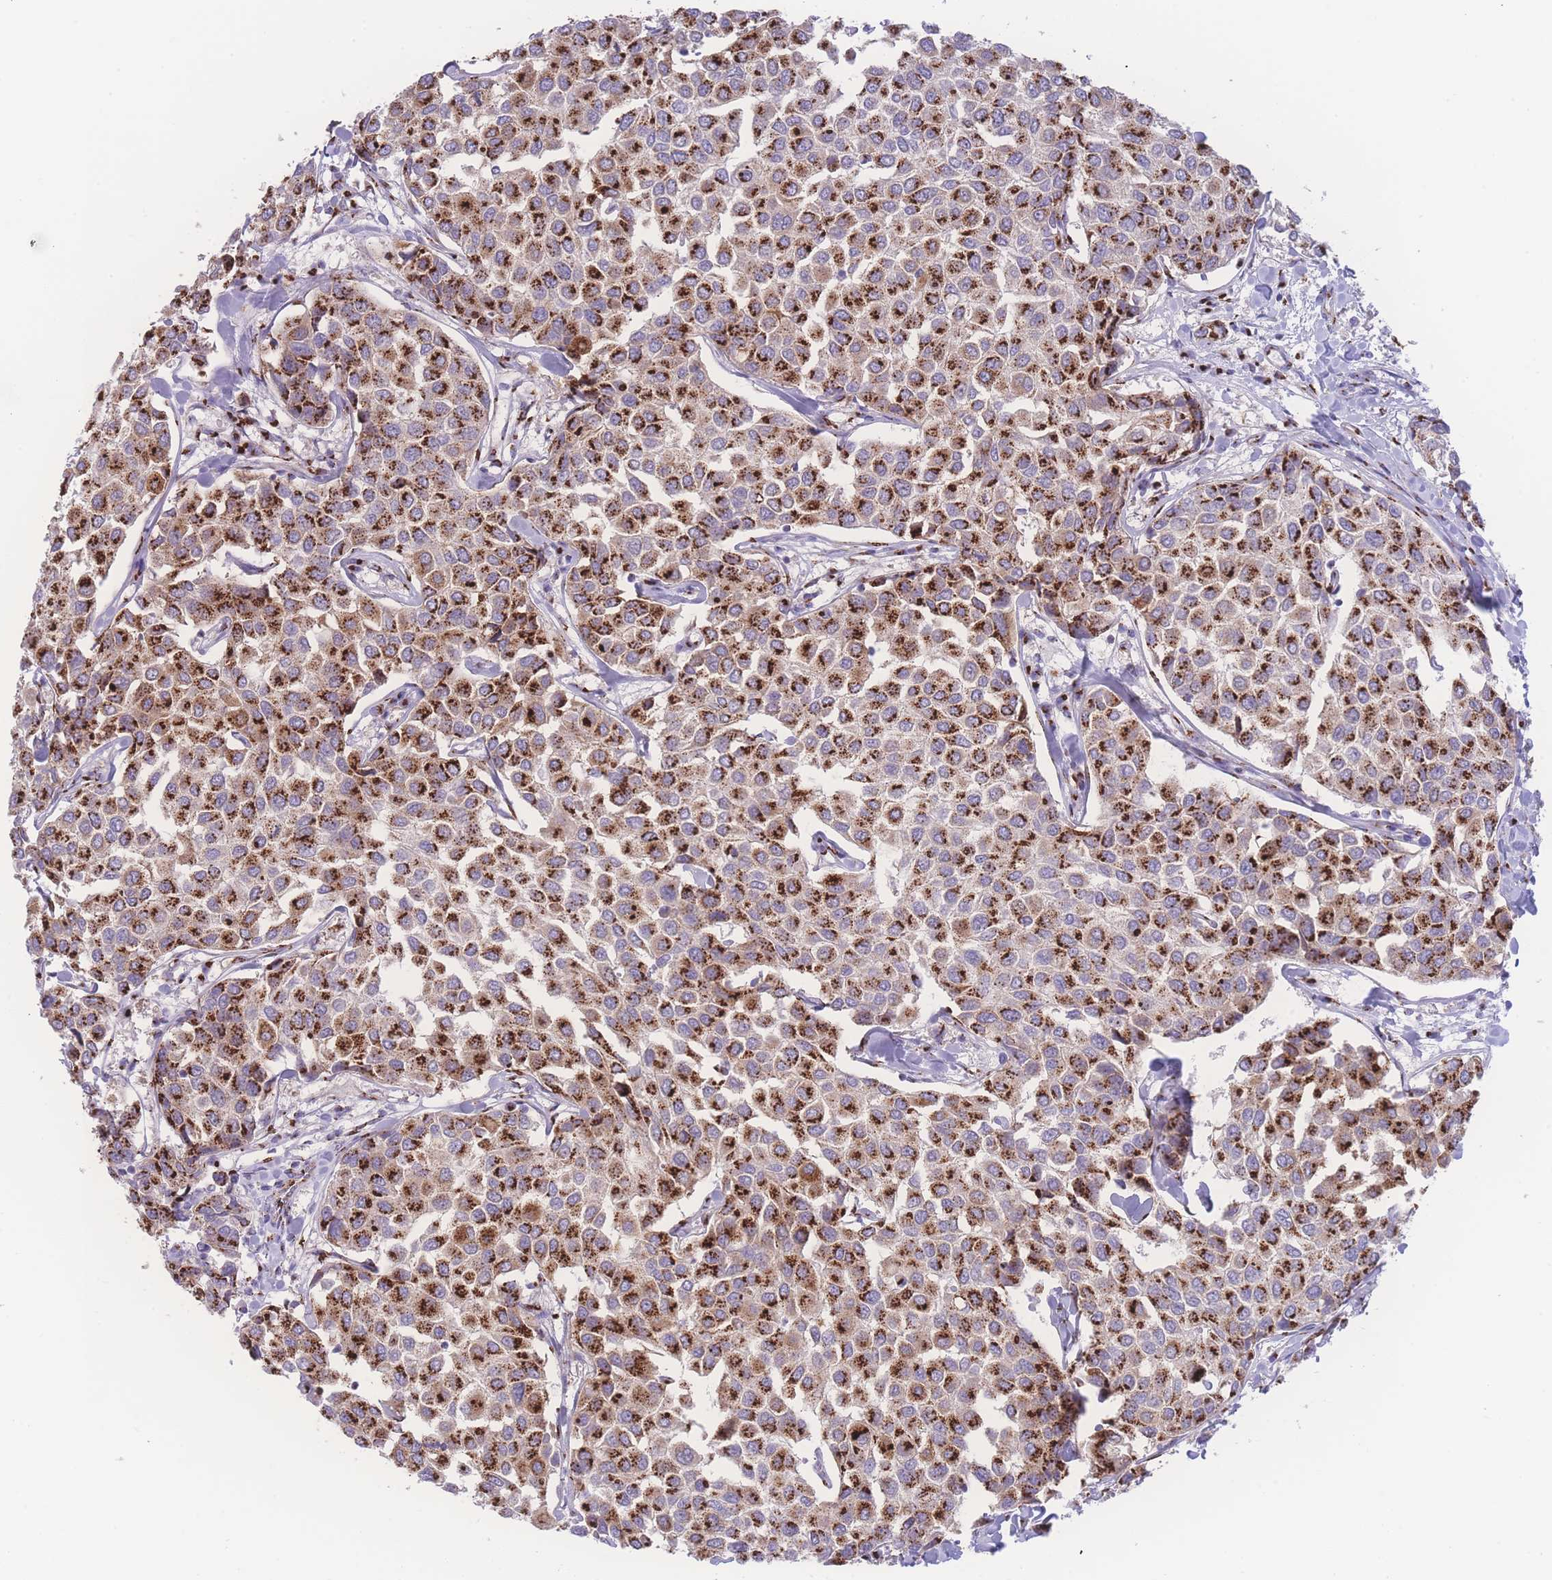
{"staining": {"intensity": "strong", "quantity": ">75%", "location": "cytoplasmic/membranous"}, "tissue": "breast cancer", "cell_type": "Tumor cells", "image_type": "cancer", "snomed": [{"axis": "morphology", "description": "Duct carcinoma"}, {"axis": "topography", "description": "Breast"}], "caption": "IHC (DAB (3,3'-diaminobenzidine)) staining of breast invasive ductal carcinoma exhibits strong cytoplasmic/membranous protein staining in approximately >75% of tumor cells. (DAB (3,3'-diaminobenzidine) IHC with brightfield microscopy, high magnification).", "gene": "GOLM2", "patient": {"sex": "female", "age": 55}}